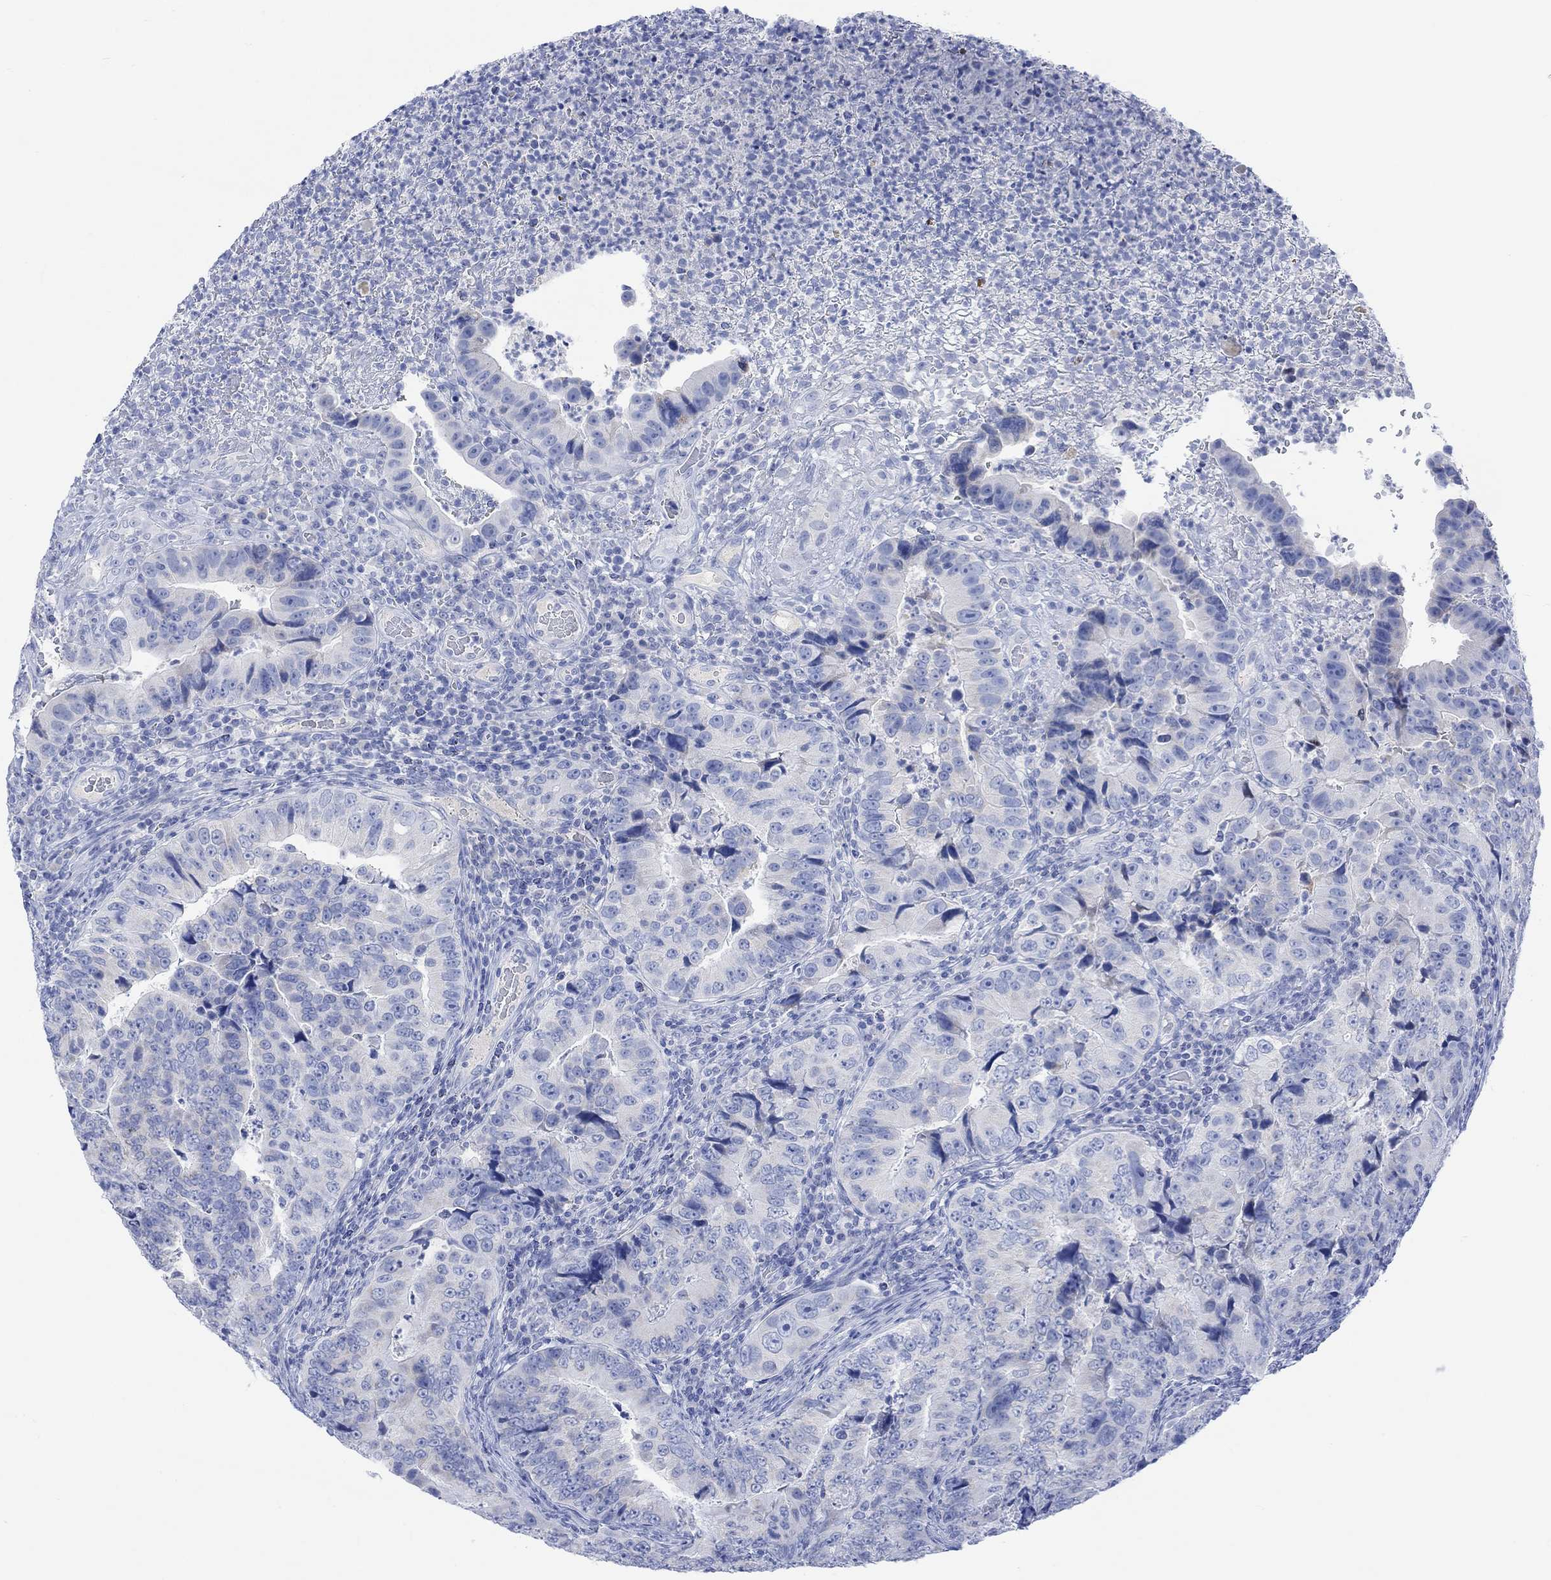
{"staining": {"intensity": "negative", "quantity": "none", "location": "none"}, "tissue": "colorectal cancer", "cell_type": "Tumor cells", "image_type": "cancer", "snomed": [{"axis": "morphology", "description": "Adenocarcinoma, NOS"}, {"axis": "topography", "description": "Colon"}], "caption": "Tumor cells are negative for brown protein staining in adenocarcinoma (colorectal).", "gene": "CALCA", "patient": {"sex": "female", "age": 72}}